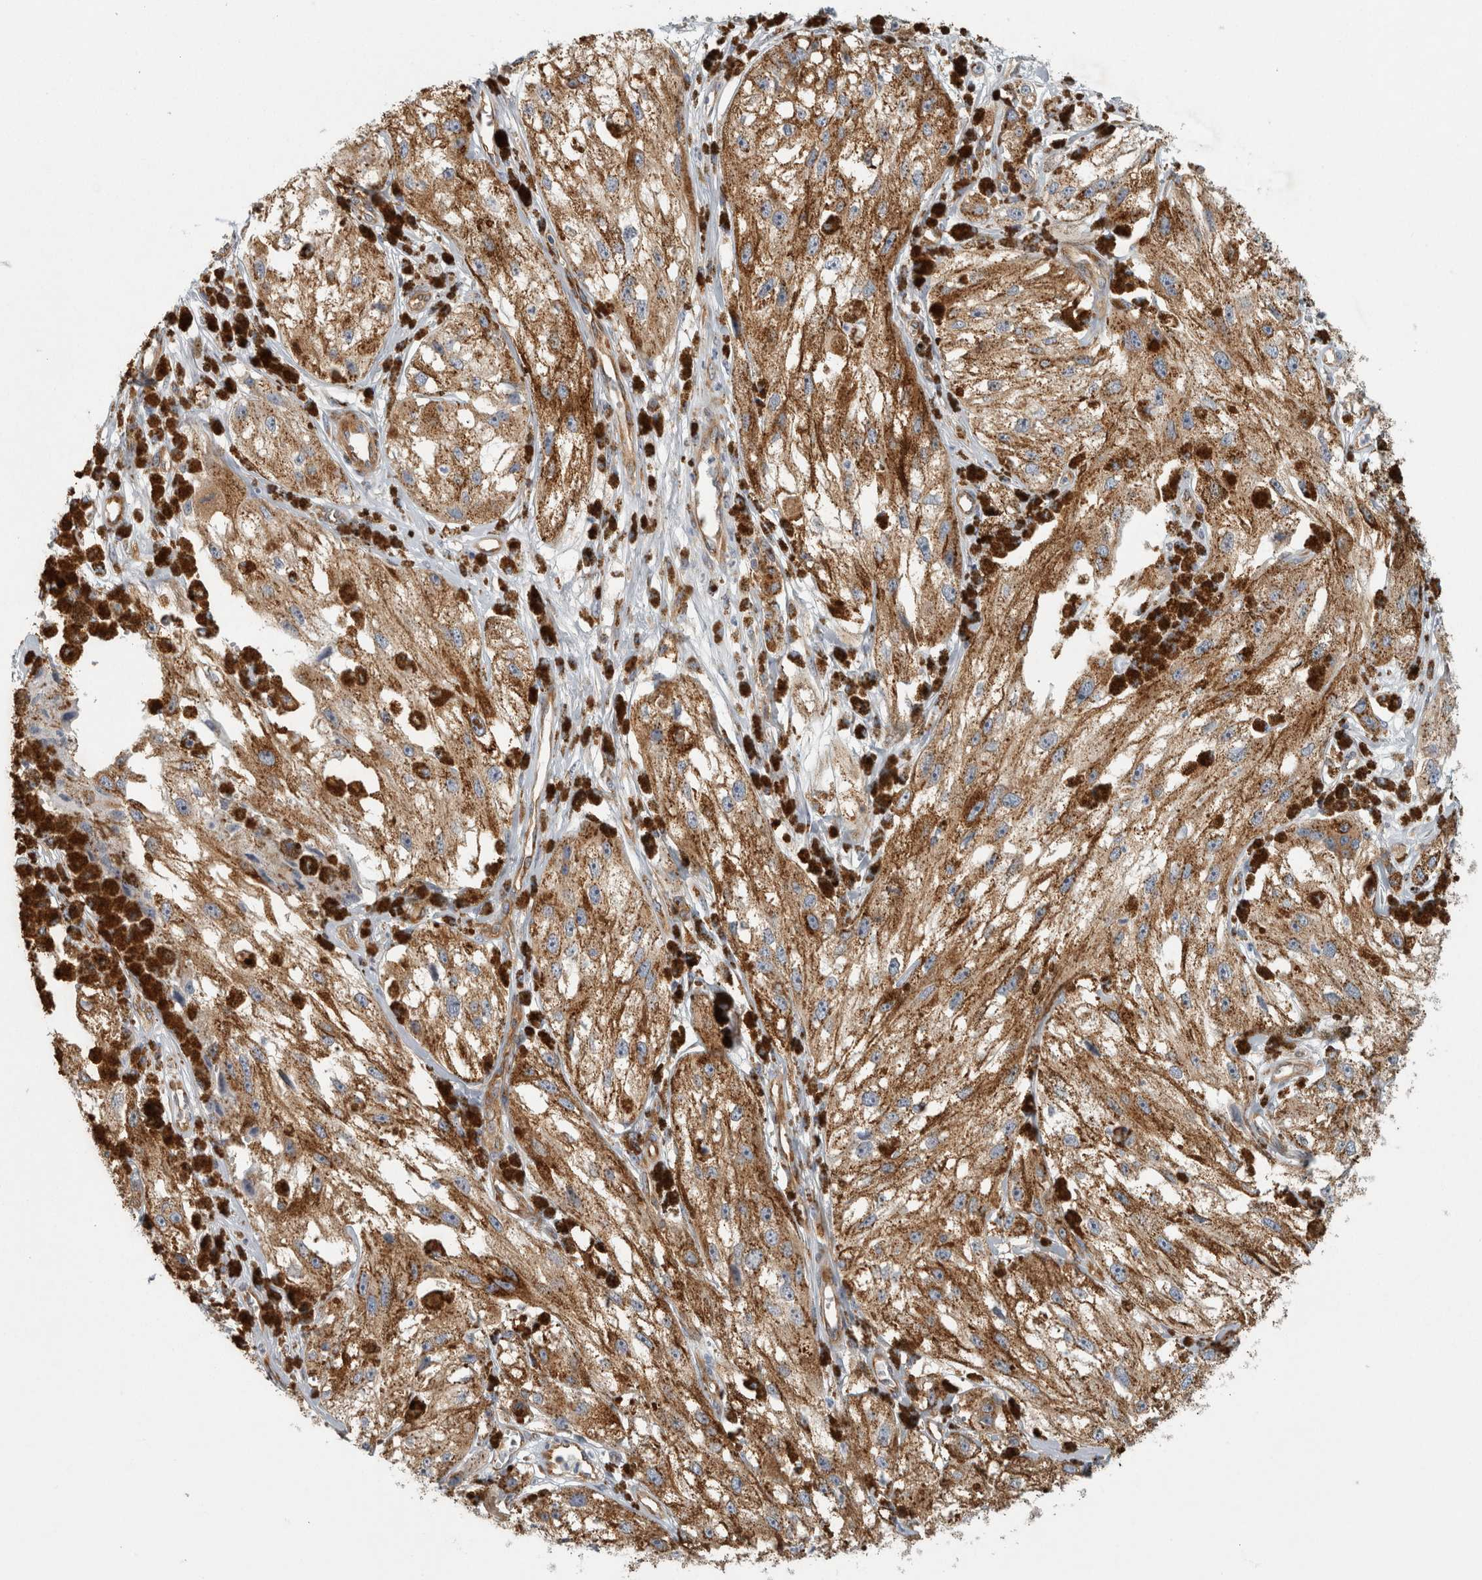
{"staining": {"intensity": "moderate", "quantity": ">75%", "location": "cytoplasmic/membranous"}, "tissue": "melanoma", "cell_type": "Tumor cells", "image_type": "cancer", "snomed": [{"axis": "morphology", "description": "Malignant melanoma, NOS"}, {"axis": "topography", "description": "Skin"}], "caption": "Malignant melanoma stained with DAB (3,3'-diaminobenzidine) IHC displays medium levels of moderate cytoplasmic/membranous expression in approximately >75% of tumor cells.", "gene": "PEX6", "patient": {"sex": "male", "age": 88}}